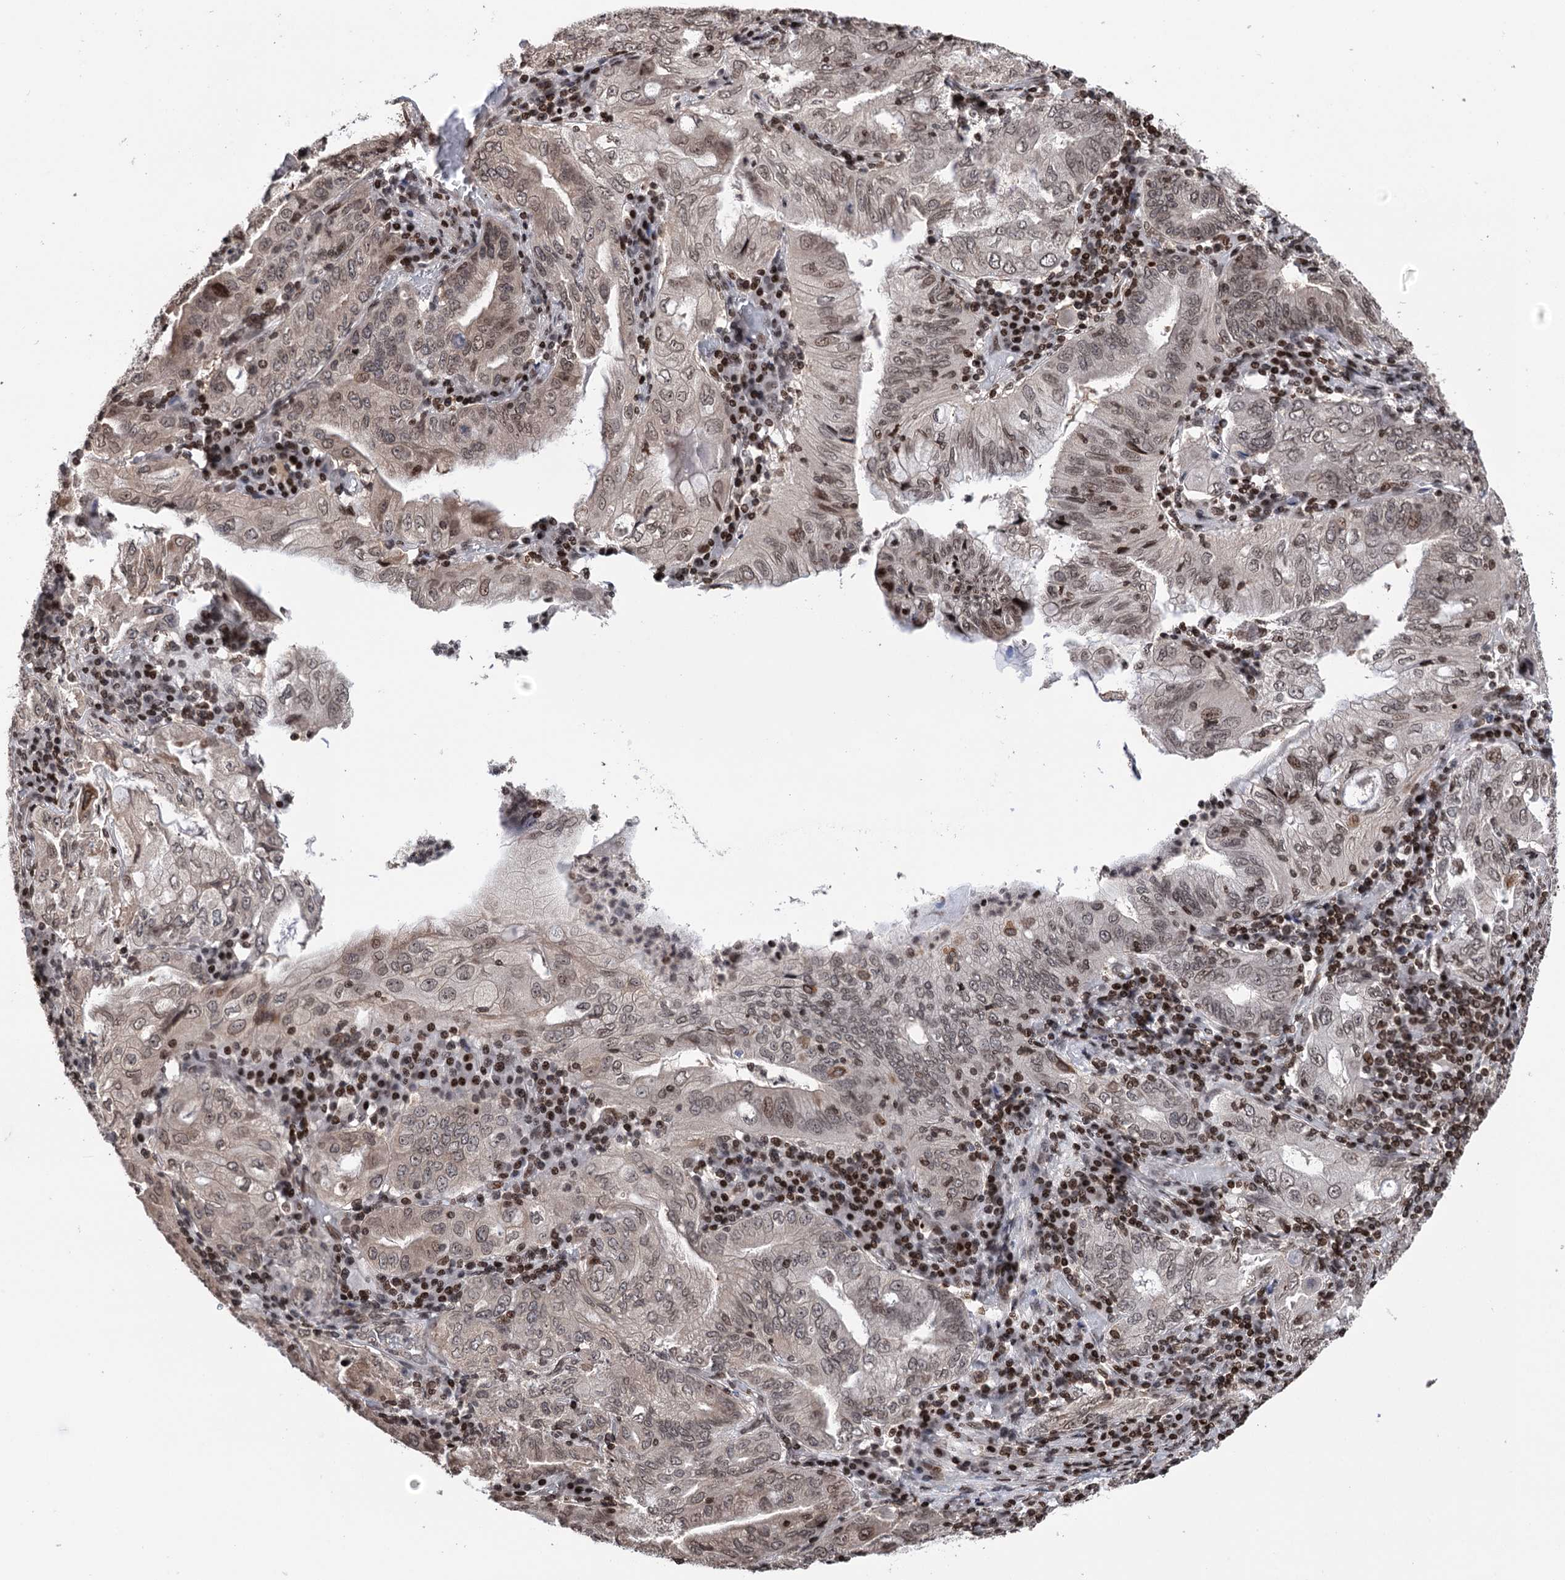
{"staining": {"intensity": "moderate", "quantity": "<25%", "location": "cytoplasmic/membranous,nuclear"}, "tissue": "stomach cancer", "cell_type": "Tumor cells", "image_type": "cancer", "snomed": [{"axis": "morphology", "description": "Normal tissue, NOS"}, {"axis": "morphology", "description": "Adenocarcinoma, NOS"}, {"axis": "topography", "description": "Esophagus"}, {"axis": "topography", "description": "Stomach, upper"}, {"axis": "topography", "description": "Peripheral nerve tissue"}], "caption": "Stomach cancer (adenocarcinoma) stained with a brown dye displays moderate cytoplasmic/membranous and nuclear positive expression in about <25% of tumor cells.", "gene": "CCDC77", "patient": {"sex": "male", "age": 62}}